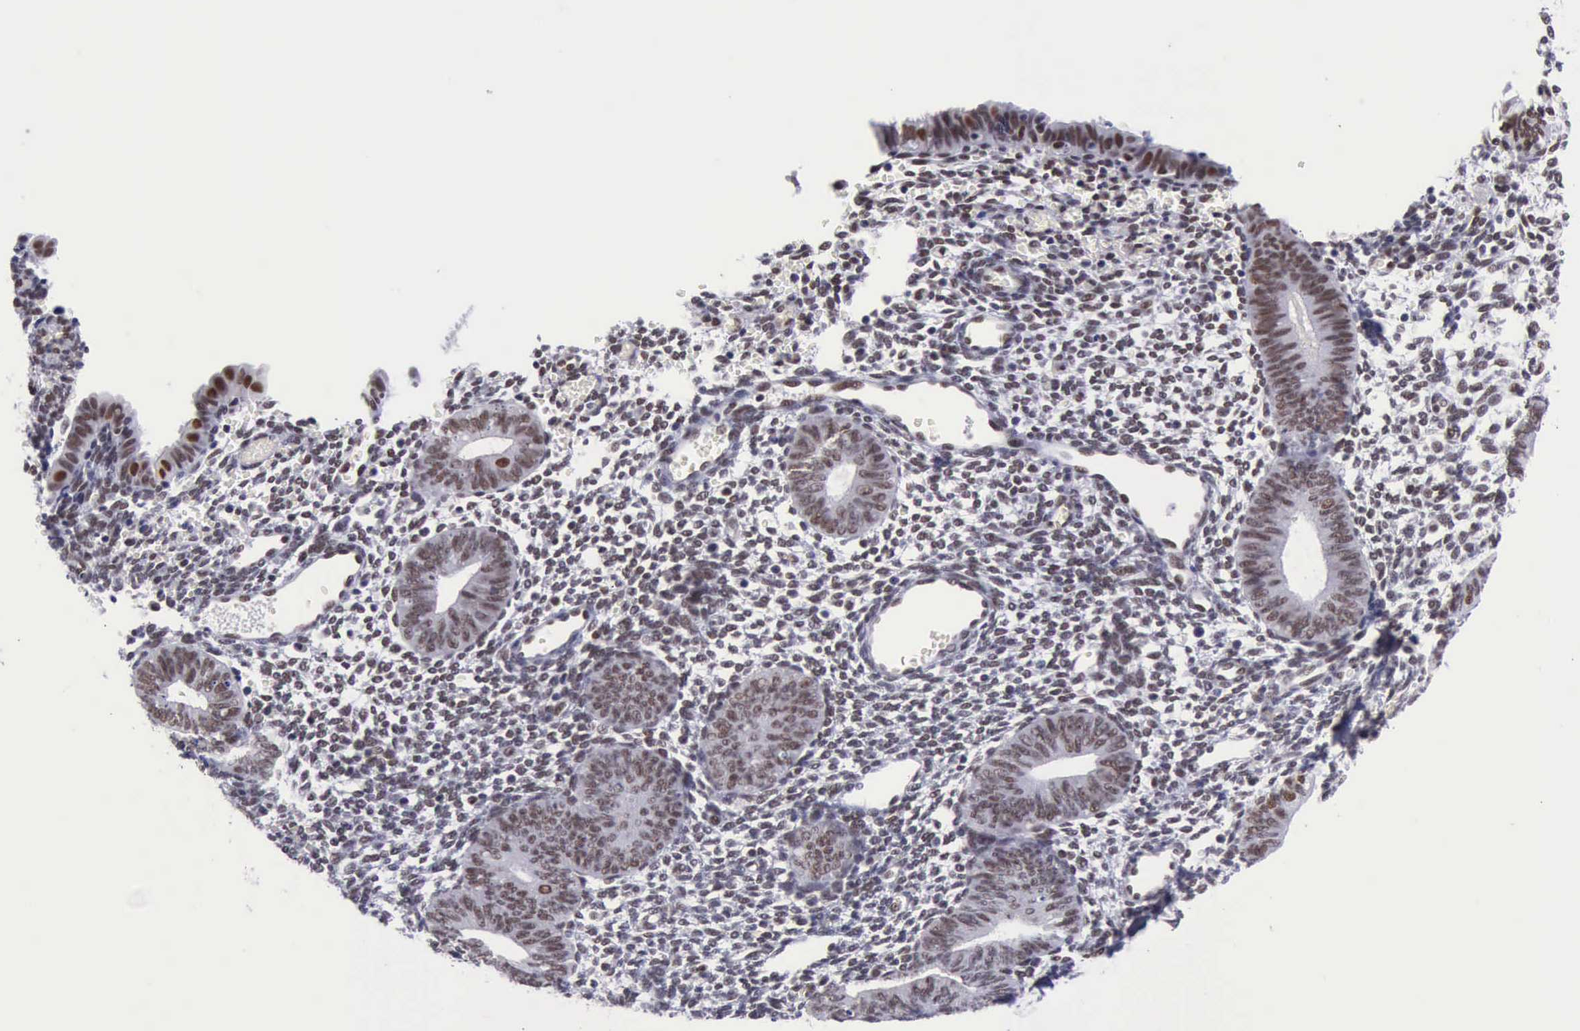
{"staining": {"intensity": "negative", "quantity": "none", "location": "none"}, "tissue": "endometrium", "cell_type": "Cells in endometrial stroma", "image_type": "normal", "snomed": [{"axis": "morphology", "description": "Normal tissue, NOS"}, {"axis": "topography", "description": "Endometrium"}], "caption": "This photomicrograph is of normal endometrium stained with immunohistochemistry to label a protein in brown with the nuclei are counter-stained blue. There is no positivity in cells in endometrial stroma.", "gene": "ERCC4", "patient": {"sex": "female", "age": 61}}